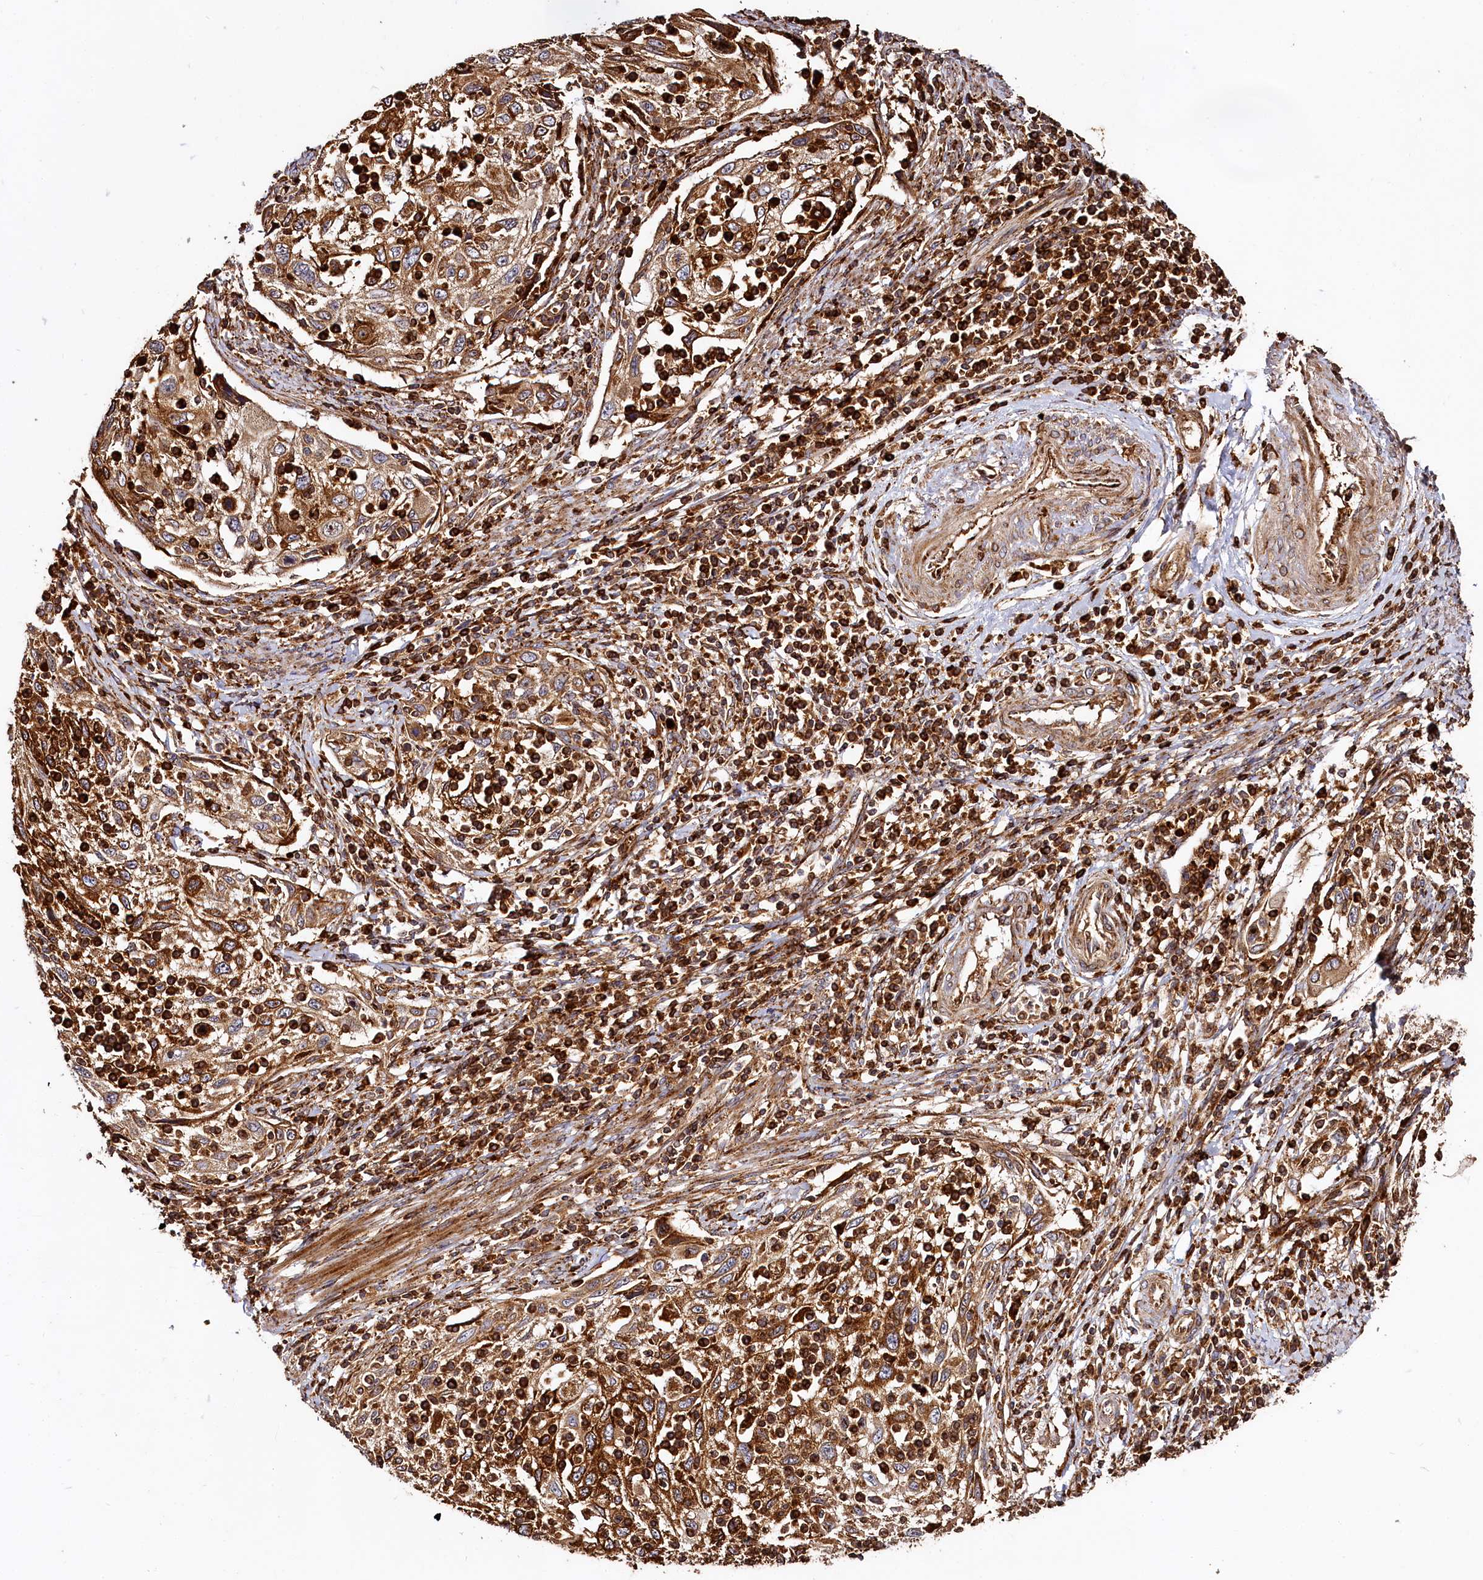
{"staining": {"intensity": "strong", "quantity": ">75%", "location": "cytoplasmic/membranous"}, "tissue": "cervical cancer", "cell_type": "Tumor cells", "image_type": "cancer", "snomed": [{"axis": "morphology", "description": "Squamous cell carcinoma, NOS"}, {"axis": "topography", "description": "Cervix"}], "caption": "This image demonstrates IHC staining of cervical cancer (squamous cell carcinoma), with high strong cytoplasmic/membranous expression in approximately >75% of tumor cells.", "gene": "WDR73", "patient": {"sex": "female", "age": 70}}